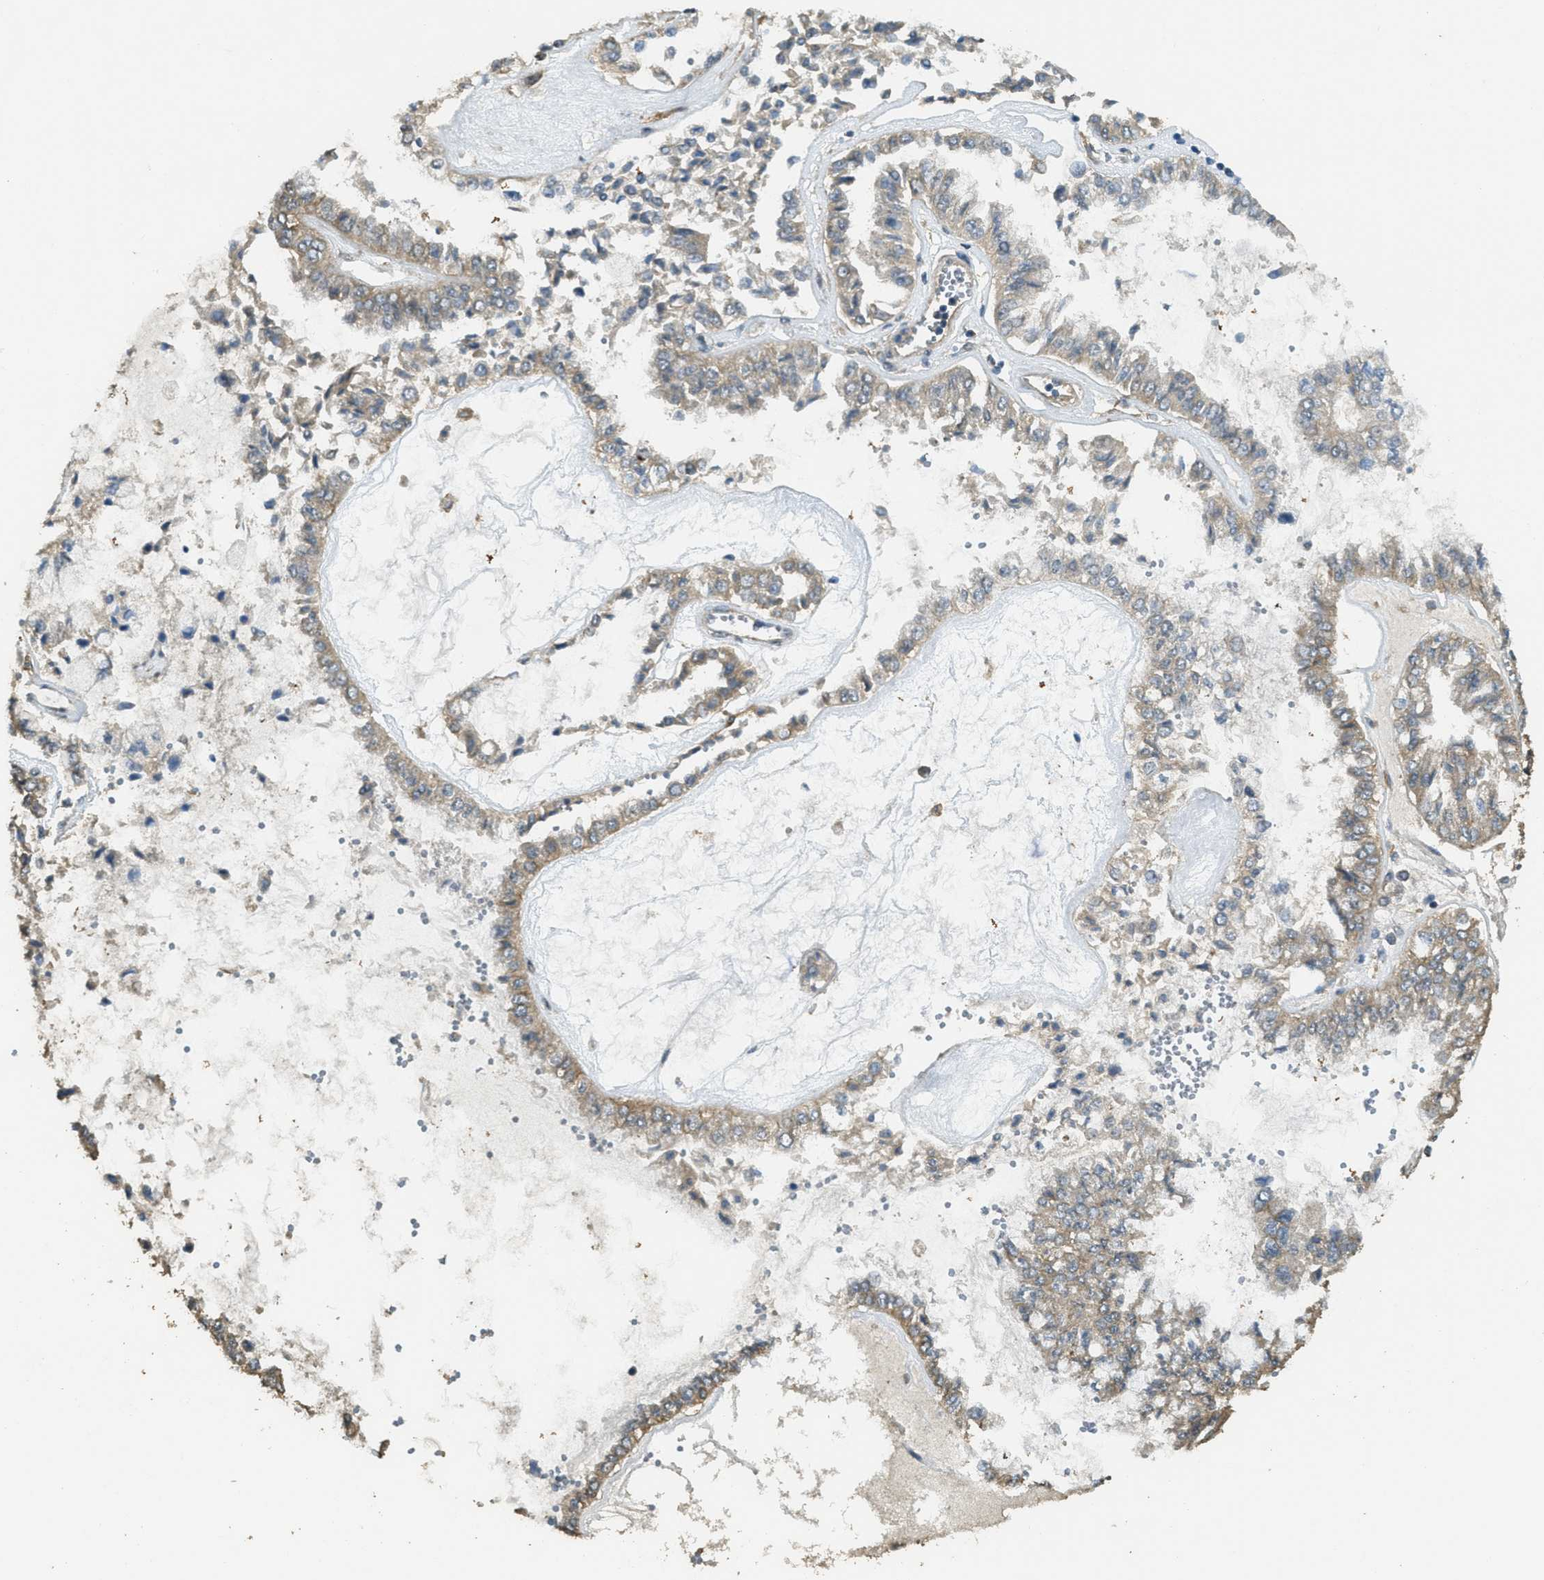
{"staining": {"intensity": "moderate", "quantity": "25%-75%", "location": "cytoplasmic/membranous"}, "tissue": "liver cancer", "cell_type": "Tumor cells", "image_type": "cancer", "snomed": [{"axis": "morphology", "description": "Cholangiocarcinoma"}, {"axis": "topography", "description": "Liver"}], "caption": "High-magnification brightfield microscopy of liver cholangiocarcinoma stained with DAB (3,3'-diaminobenzidine) (brown) and counterstained with hematoxylin (blue). tumor cells exhibit moderate cytoplasmic/membranous expression is seen in approximately25%-75% of cells.", "gene": "CD276", "patient": {"sex": "female", "age": 79}}